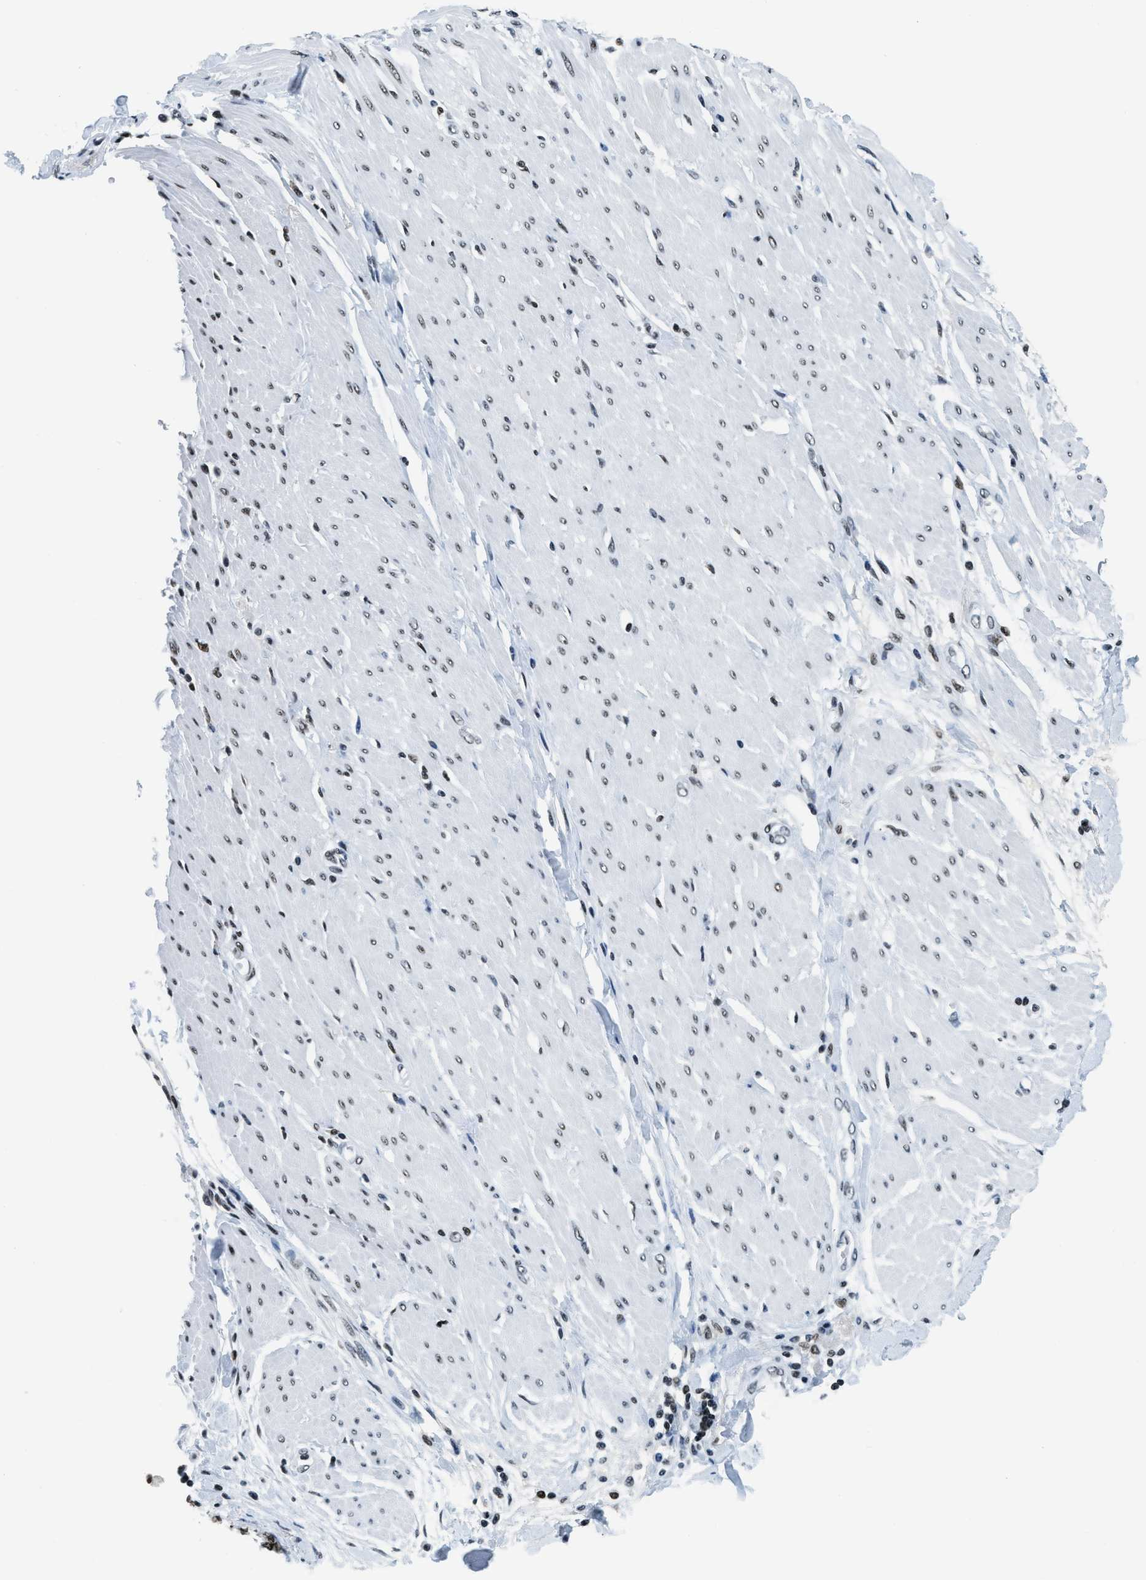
{"staining": {"intensity": "negative", "quantity": "none", "location": "none"}, "tissue": "adipose tissue", "cell_type": "Adipocytes", "image_type": "normal", "snomed": [{"axis": "morphology", "description": "Normal tissue, NOS"}, {"axis": "morphology", "description": "Adenocarcinoma, NOS"}, {"axis": "topography", "description": "Duodenum"}, {"axis": "topography", "description": "Peripheral nerve tissue"}], "caption": "Image shows no significant protein expression in adipocytes of benign adipose tissue. (Stains: DAB (3,3'-diaminobenzidine) IHC with hematoxylin counter stain, Microscopy: brightfield microscopy at high magnification).", "gene": "TOP1", "patient": {"sex": "female", "age": 60}}